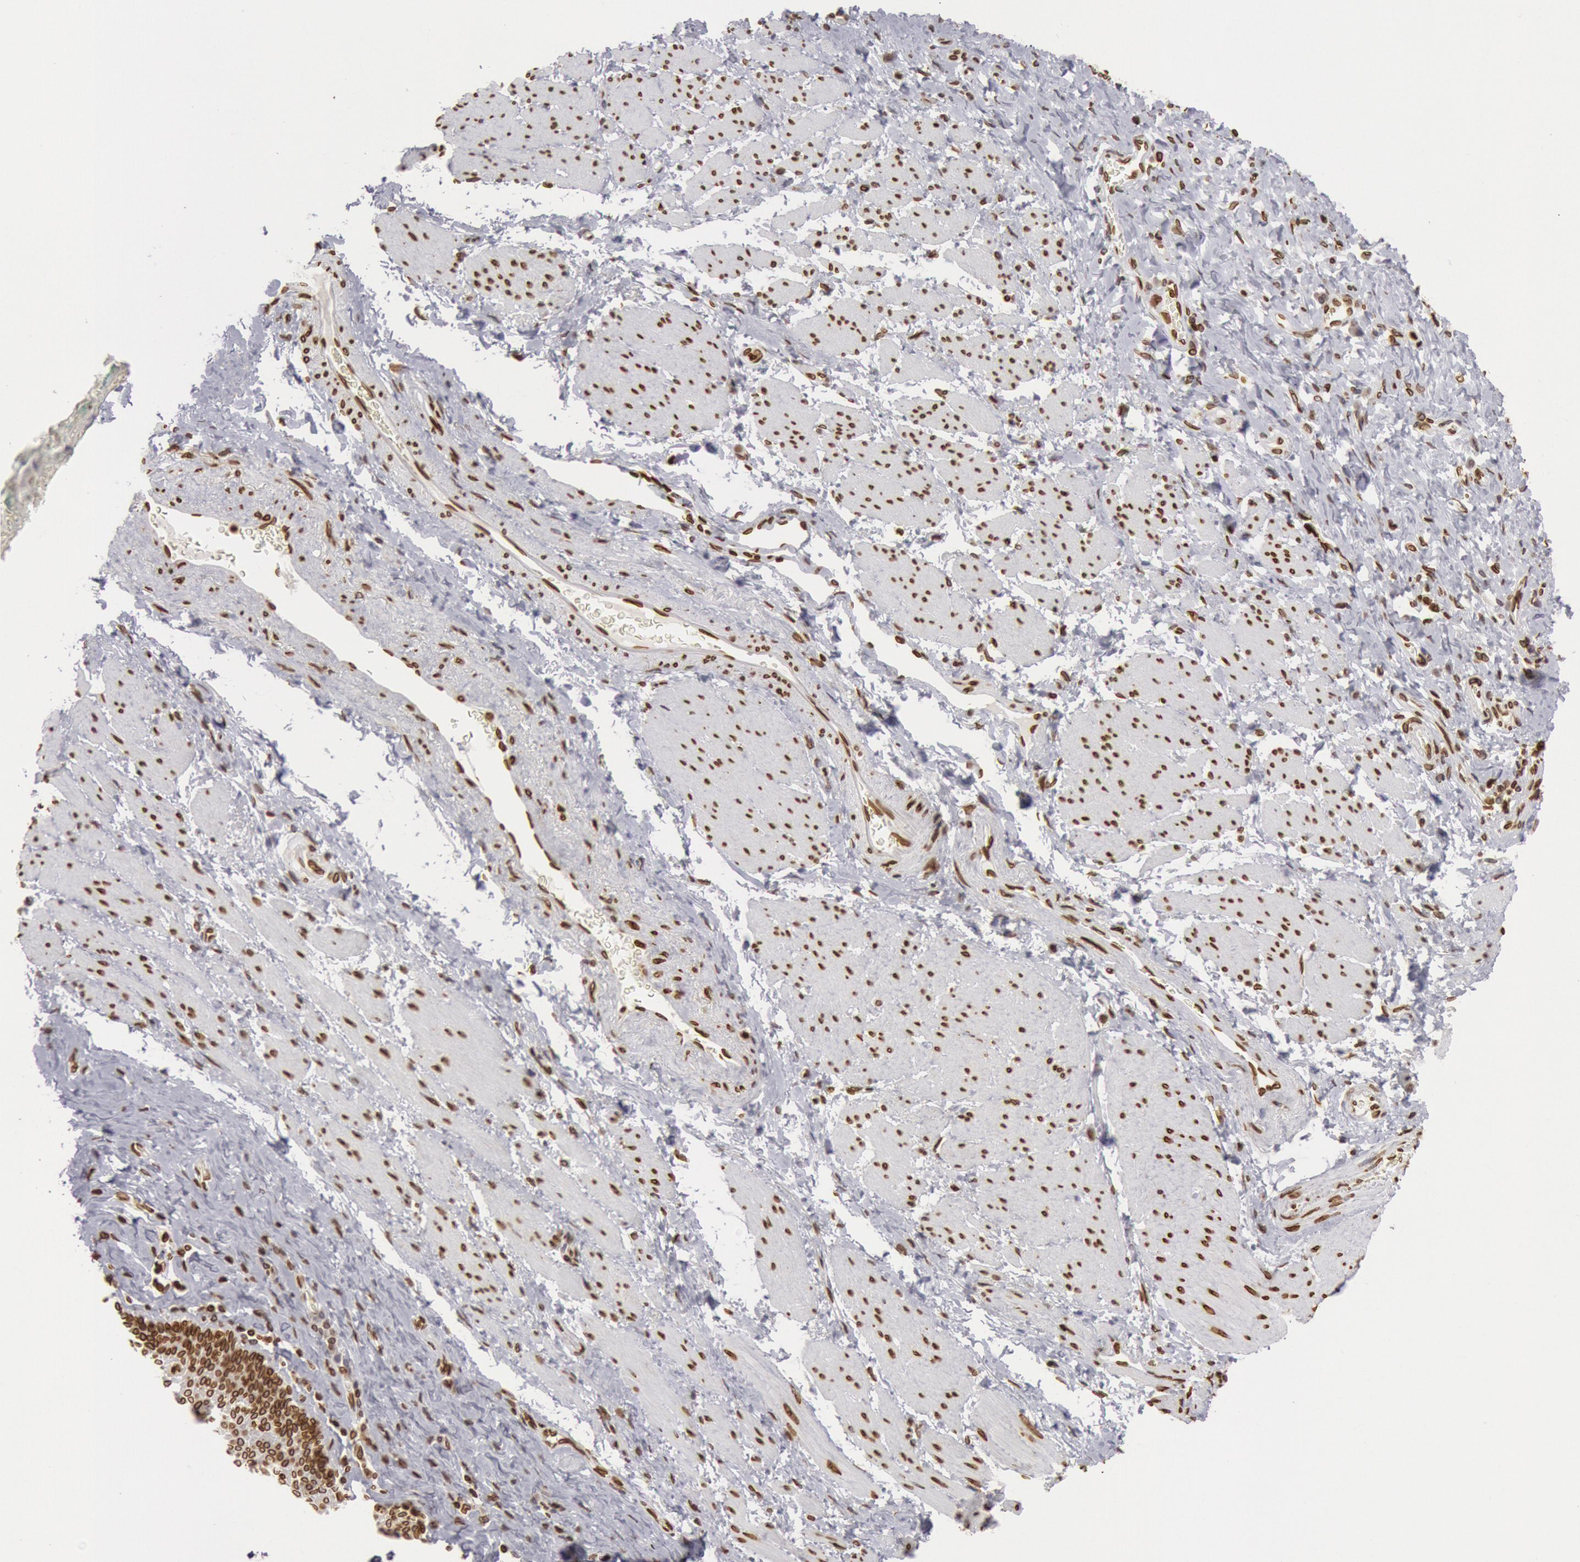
{"staining": {"intensity": "moderate", "quantity": ">75%", "location": "nuclear"}, "tissue": "esophagus", "cell_type": "Squamous epithelial cells", "image_type": "normal", "snomed": [{"axis": "morphology", "description": "Normal tissue, NOS"}, {"axis": "topography", "description": "Esophagus"}], "caption": "A brown stain labels moderate nuclear expression of a protein in squamous epithelial cells of normal human esophagus. Using DAB (brown) and hematoxylin (blue) stains, captured at high magnification using brightfield microscopy.", "gene": "SUN2", "patient": {"sex": "female", "age": 61}}